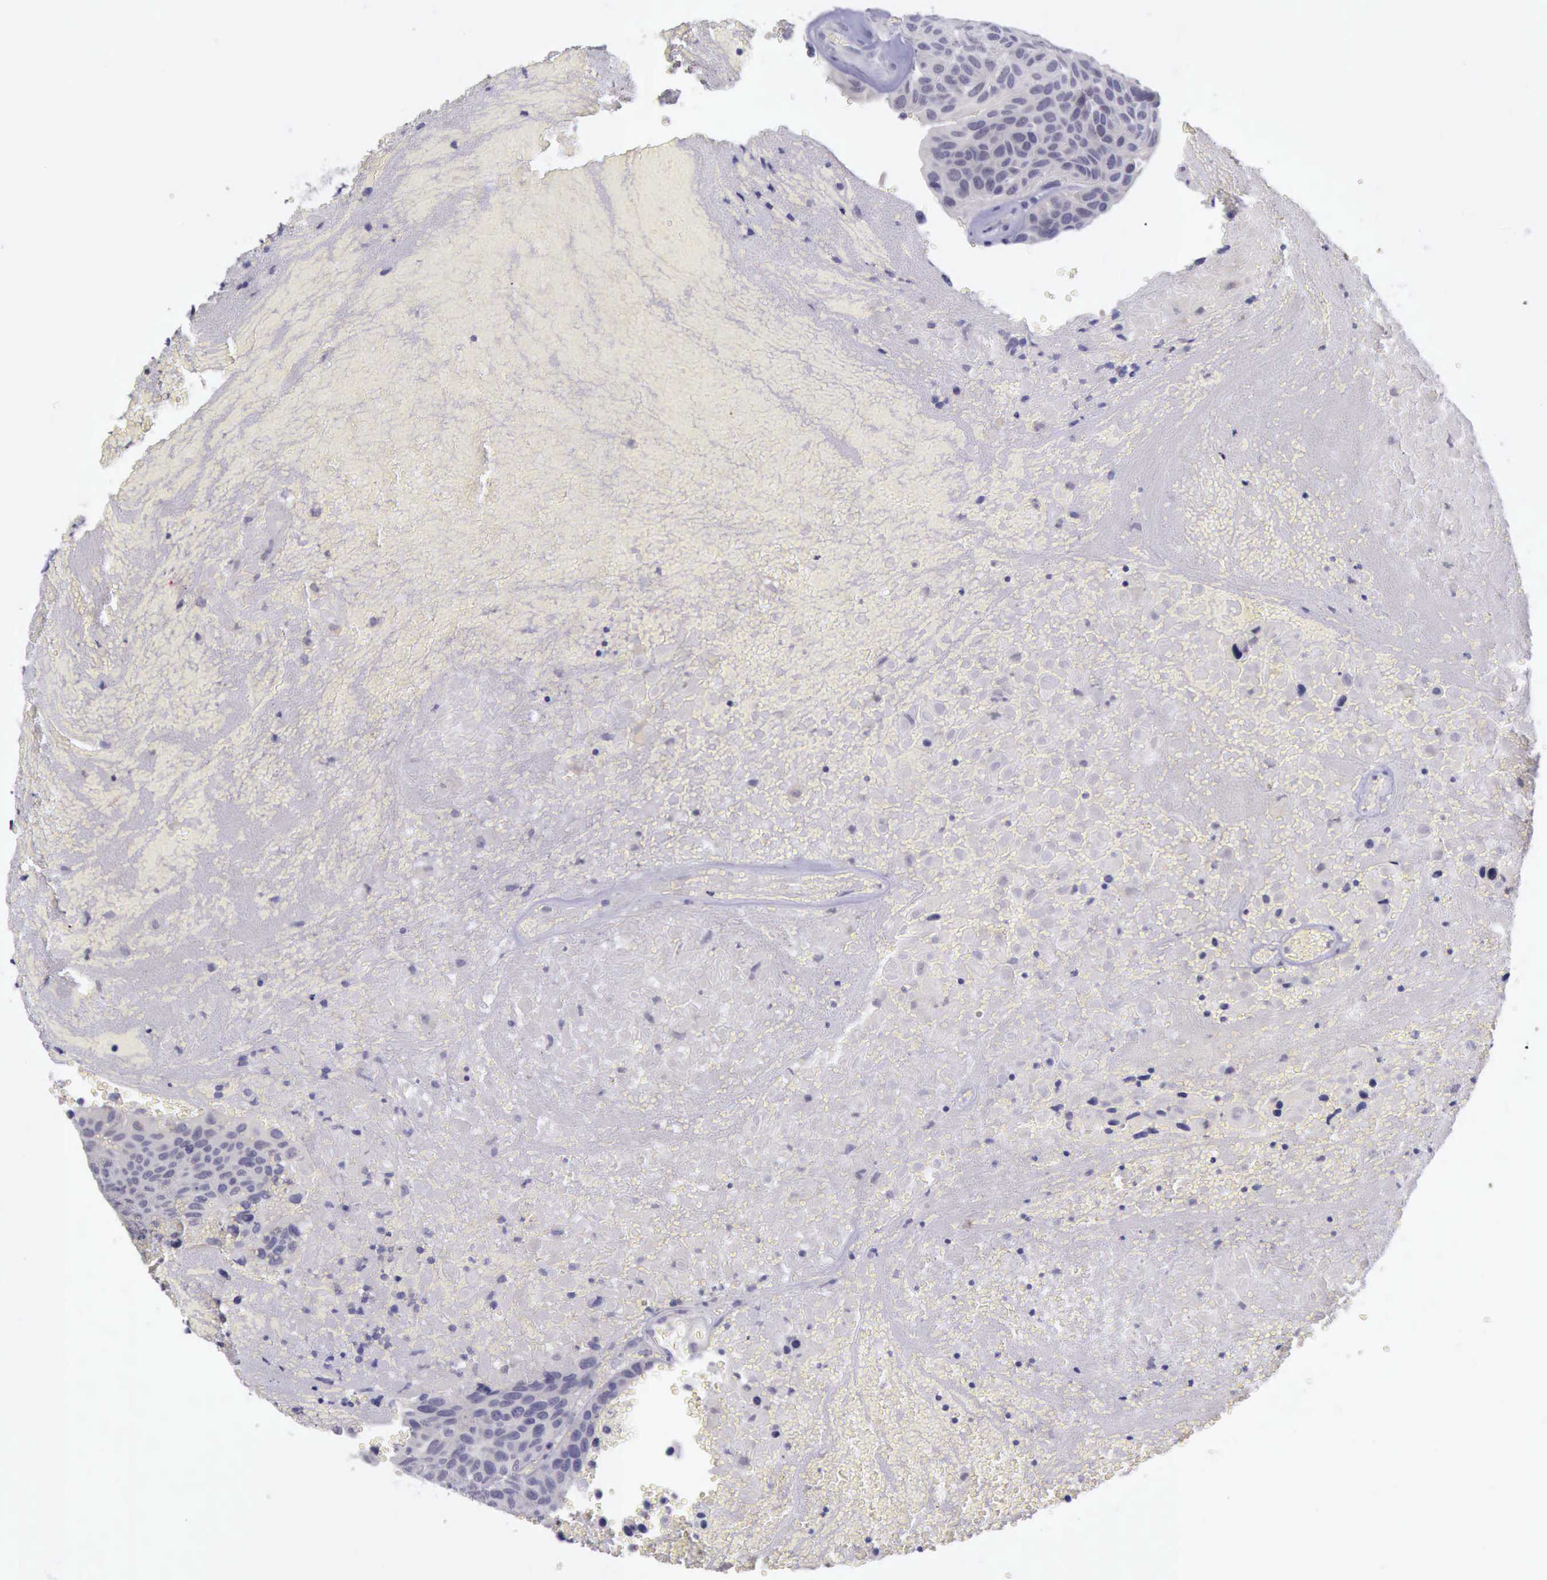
{"staining": {"intensity": "negative", "quantity": "none", "location": "none"}, "tissue": "urothelial cancer", "cell_type": "Tumor cells", "image_type": "cancer", "snomed": [{"axis": "morphology", "description": "Urothelial carcinoma, High grade"}, {"axis": "topography", "description": "Urinary bladder"}], "caption": "Tumor cells are negative for protein expression in human urothelial cancer.", "gene": "ARNT2", "patient": {"sex": "male", "age": 66}}